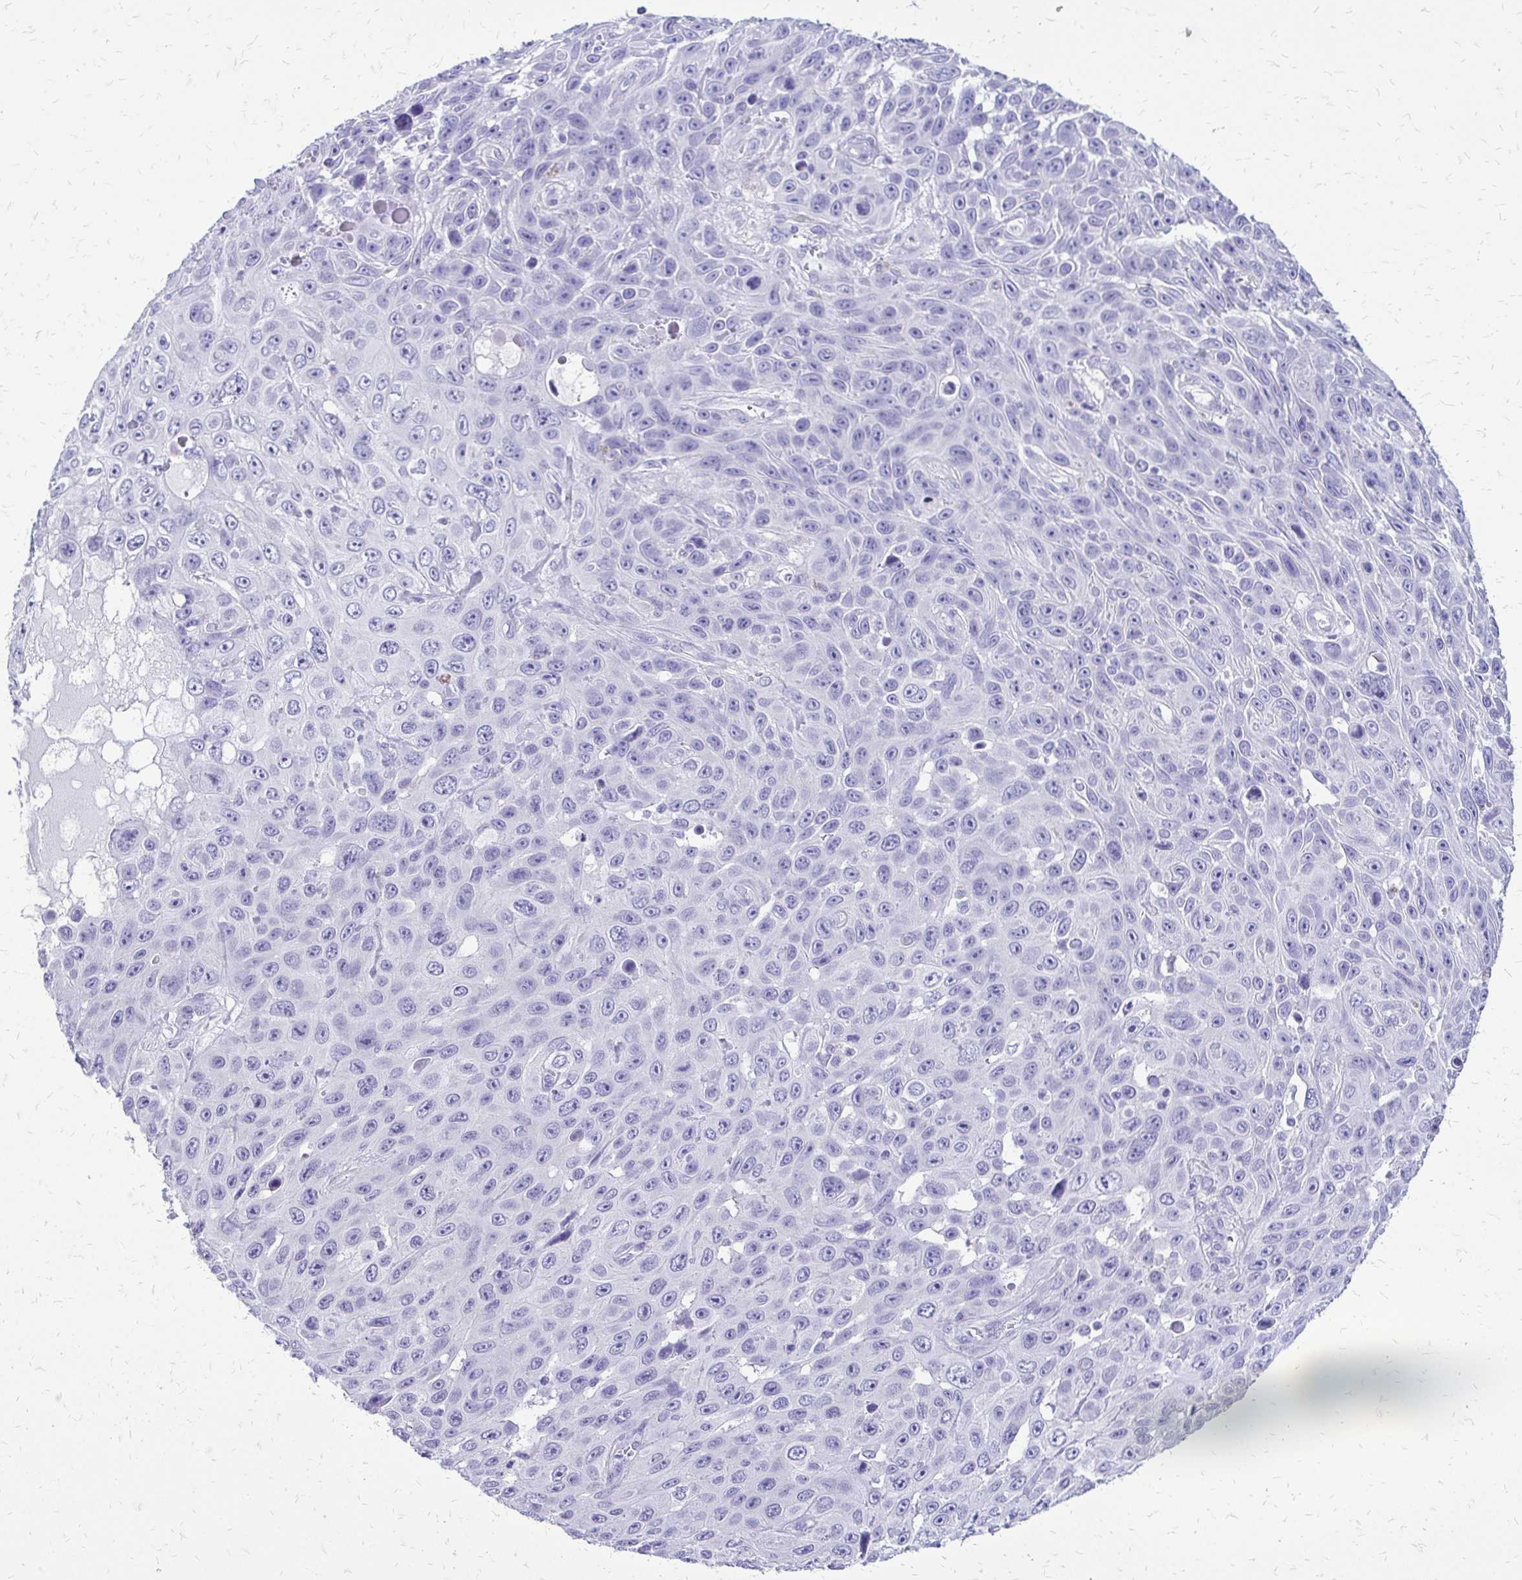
{"staining": {"intensity": "negative", "quantity": "none", "location": "none"}, "tissue": "skin cancer", "cell_type": "Tumor cells", "image_type": "cancer", "snomed": [{"axis": "morphology", "description": "Squamous cell carcinoma, NOS"}, {"axis": "topography", "description": "Skin"}], "caption": "Protein analysis of skin cancer (squamous cell carcinoma) reveals no significant expression in tumor cells.", "gene": "SLC32A1", "patient": {"sex": "male", "age": 82}}